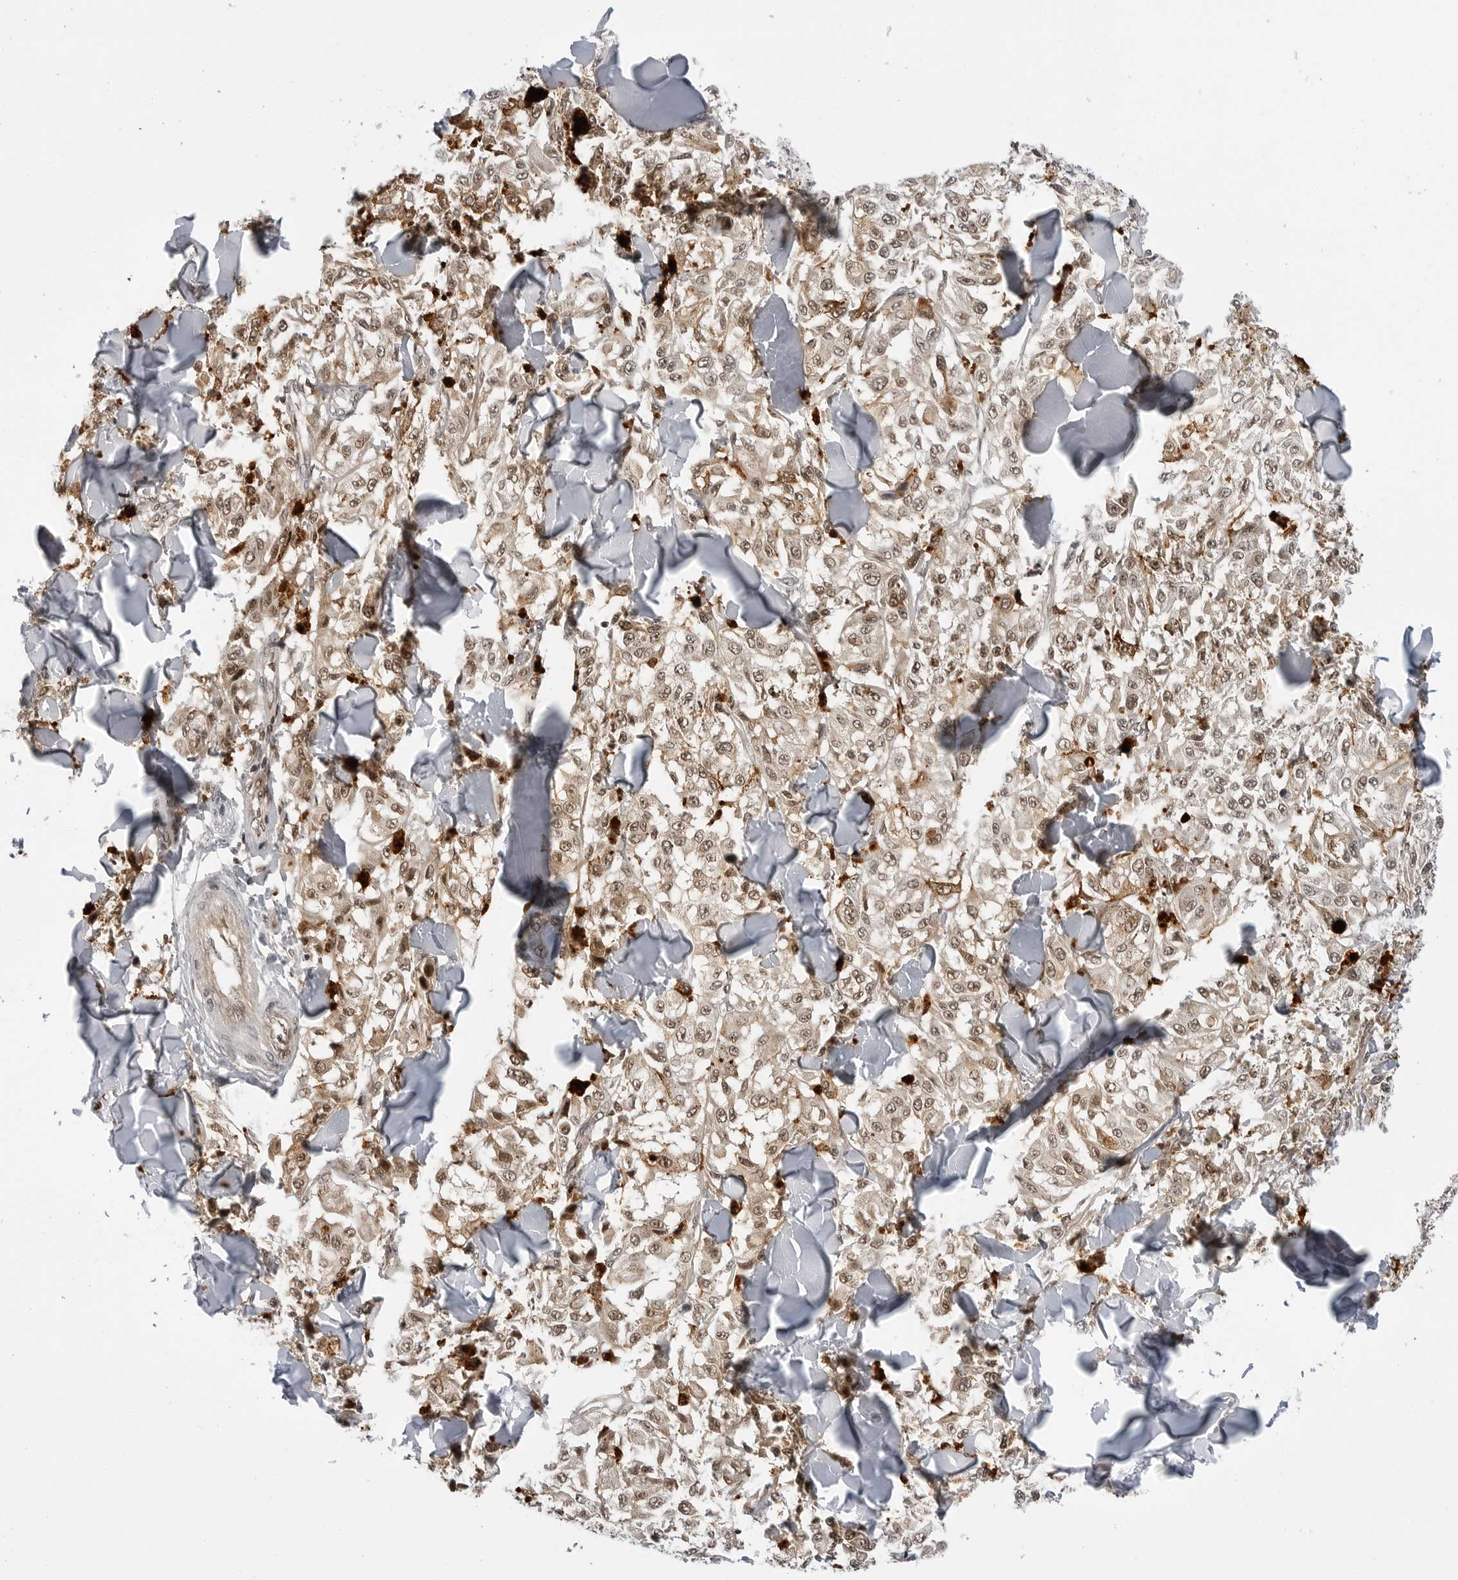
{"staining": {"intensity": "moderate", "quantity": ">75%", "location": "cytoplasmic/membranous,nuclear"}, "tissue": "melanoma", "cell_type": "Tumor cells", "image_type": "cancer", "snomed": [{"axis": "morphology", "description": "Malignant melanoma, NOS"}, {"axis": "topography", "description": "Skin"}], "caption": "The micrograph demonstrates staining of malignant melanoma, revealing moderate cytoplasmic/membranous and nuclear protein staining (brown color) within tumor cells. Nuclei are stained in blue.", "gene": "C8orf33", "patient": {"sex": "female", "age": 64}}